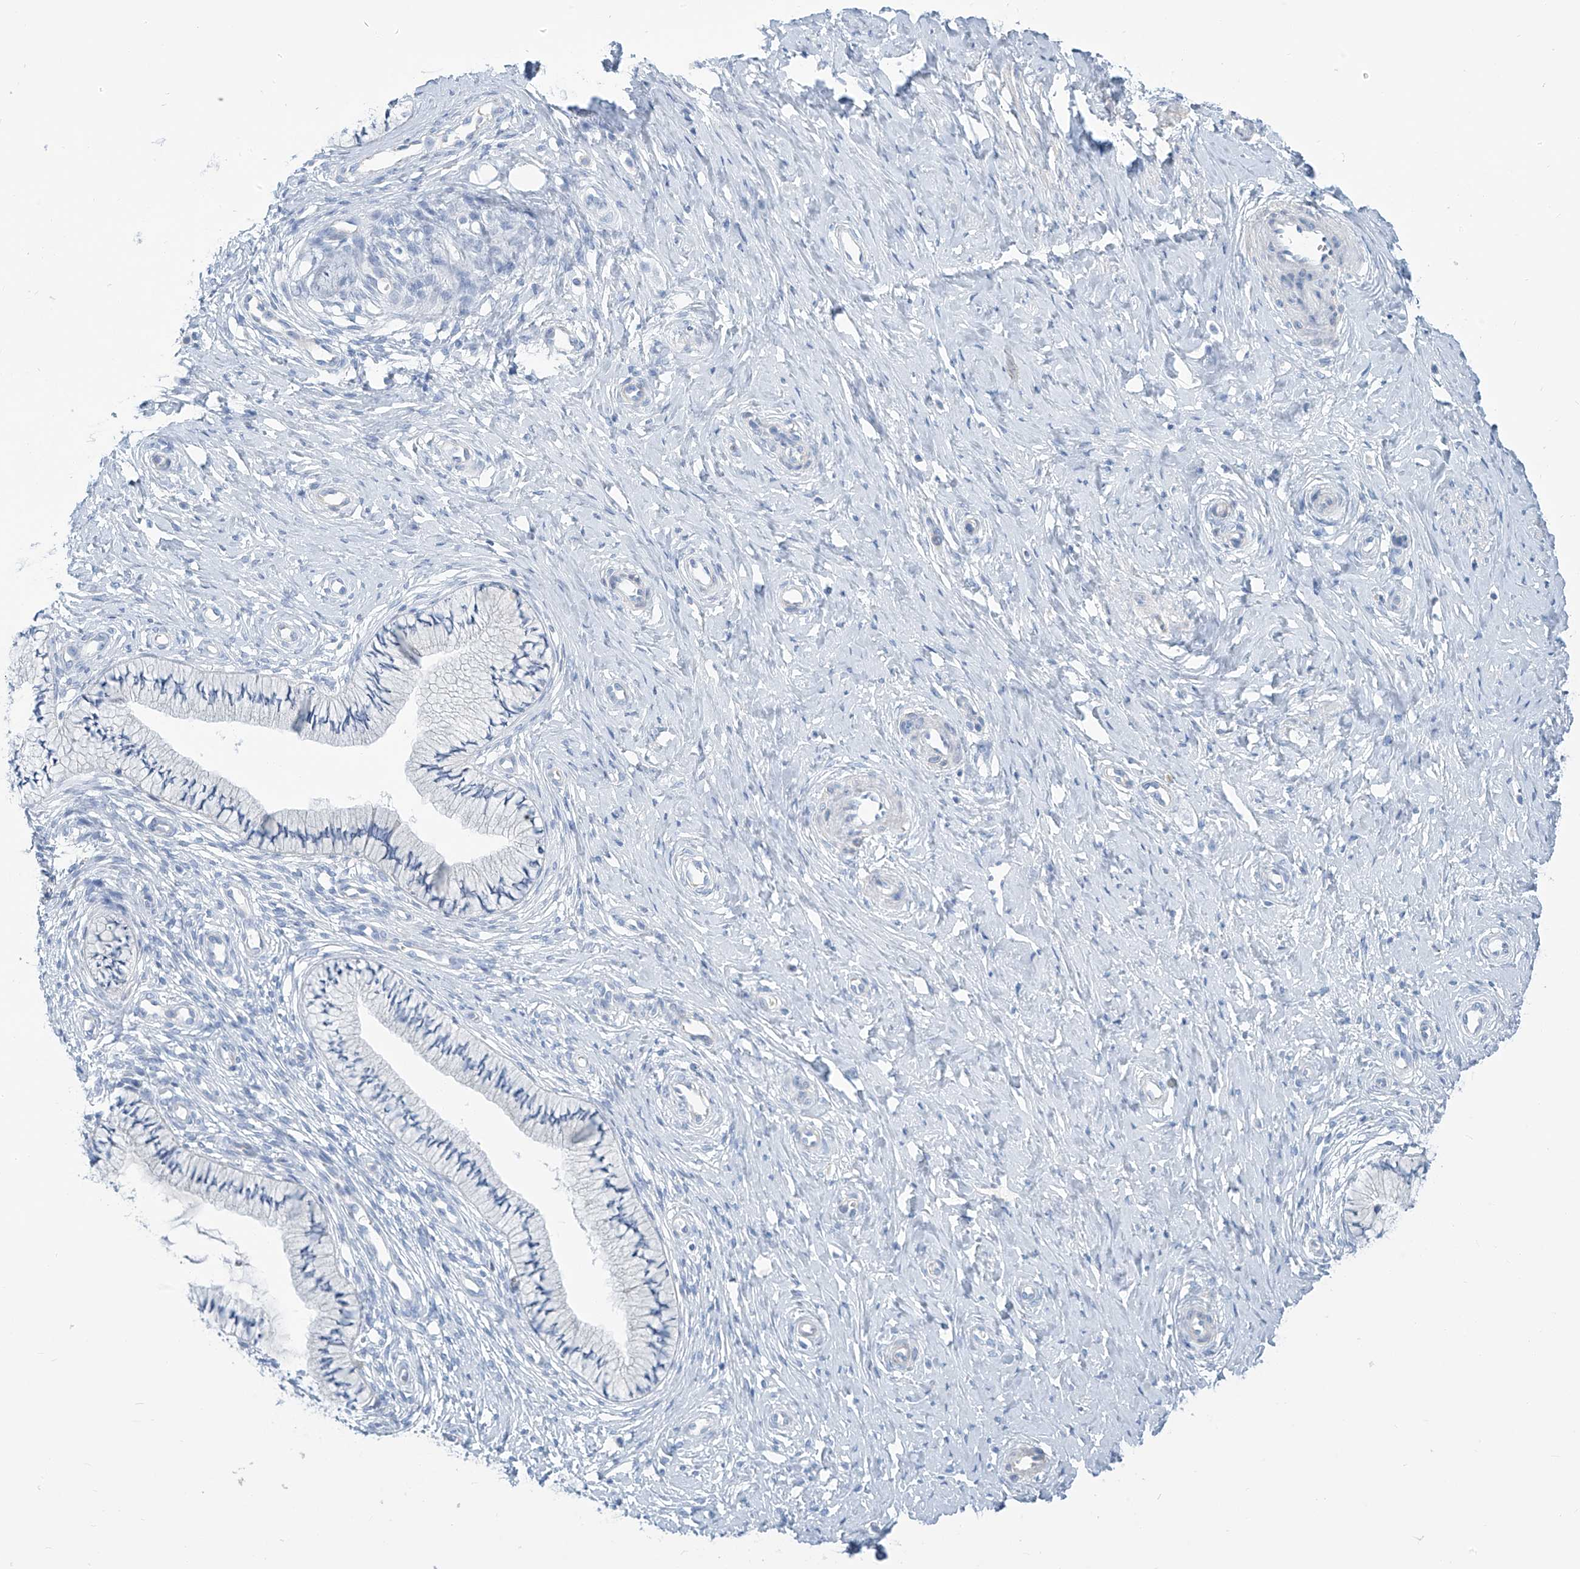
{"staining": {"intensity": "negative", "quantity": "none", "location": "none"}, "tissue": "cervix", "cell_type": "Glandular cells", "image_type": "normal", "snomed": [{"axis": "morphology", "description": "Normal tissue, NOS"}, {"axis": "topography", "description": "Cervix"}], "caption": "Glandular cells show no significant protein staining in benign cervix.", "gene": "SGO2", "patient": {"sex": "female", "age": 36}}